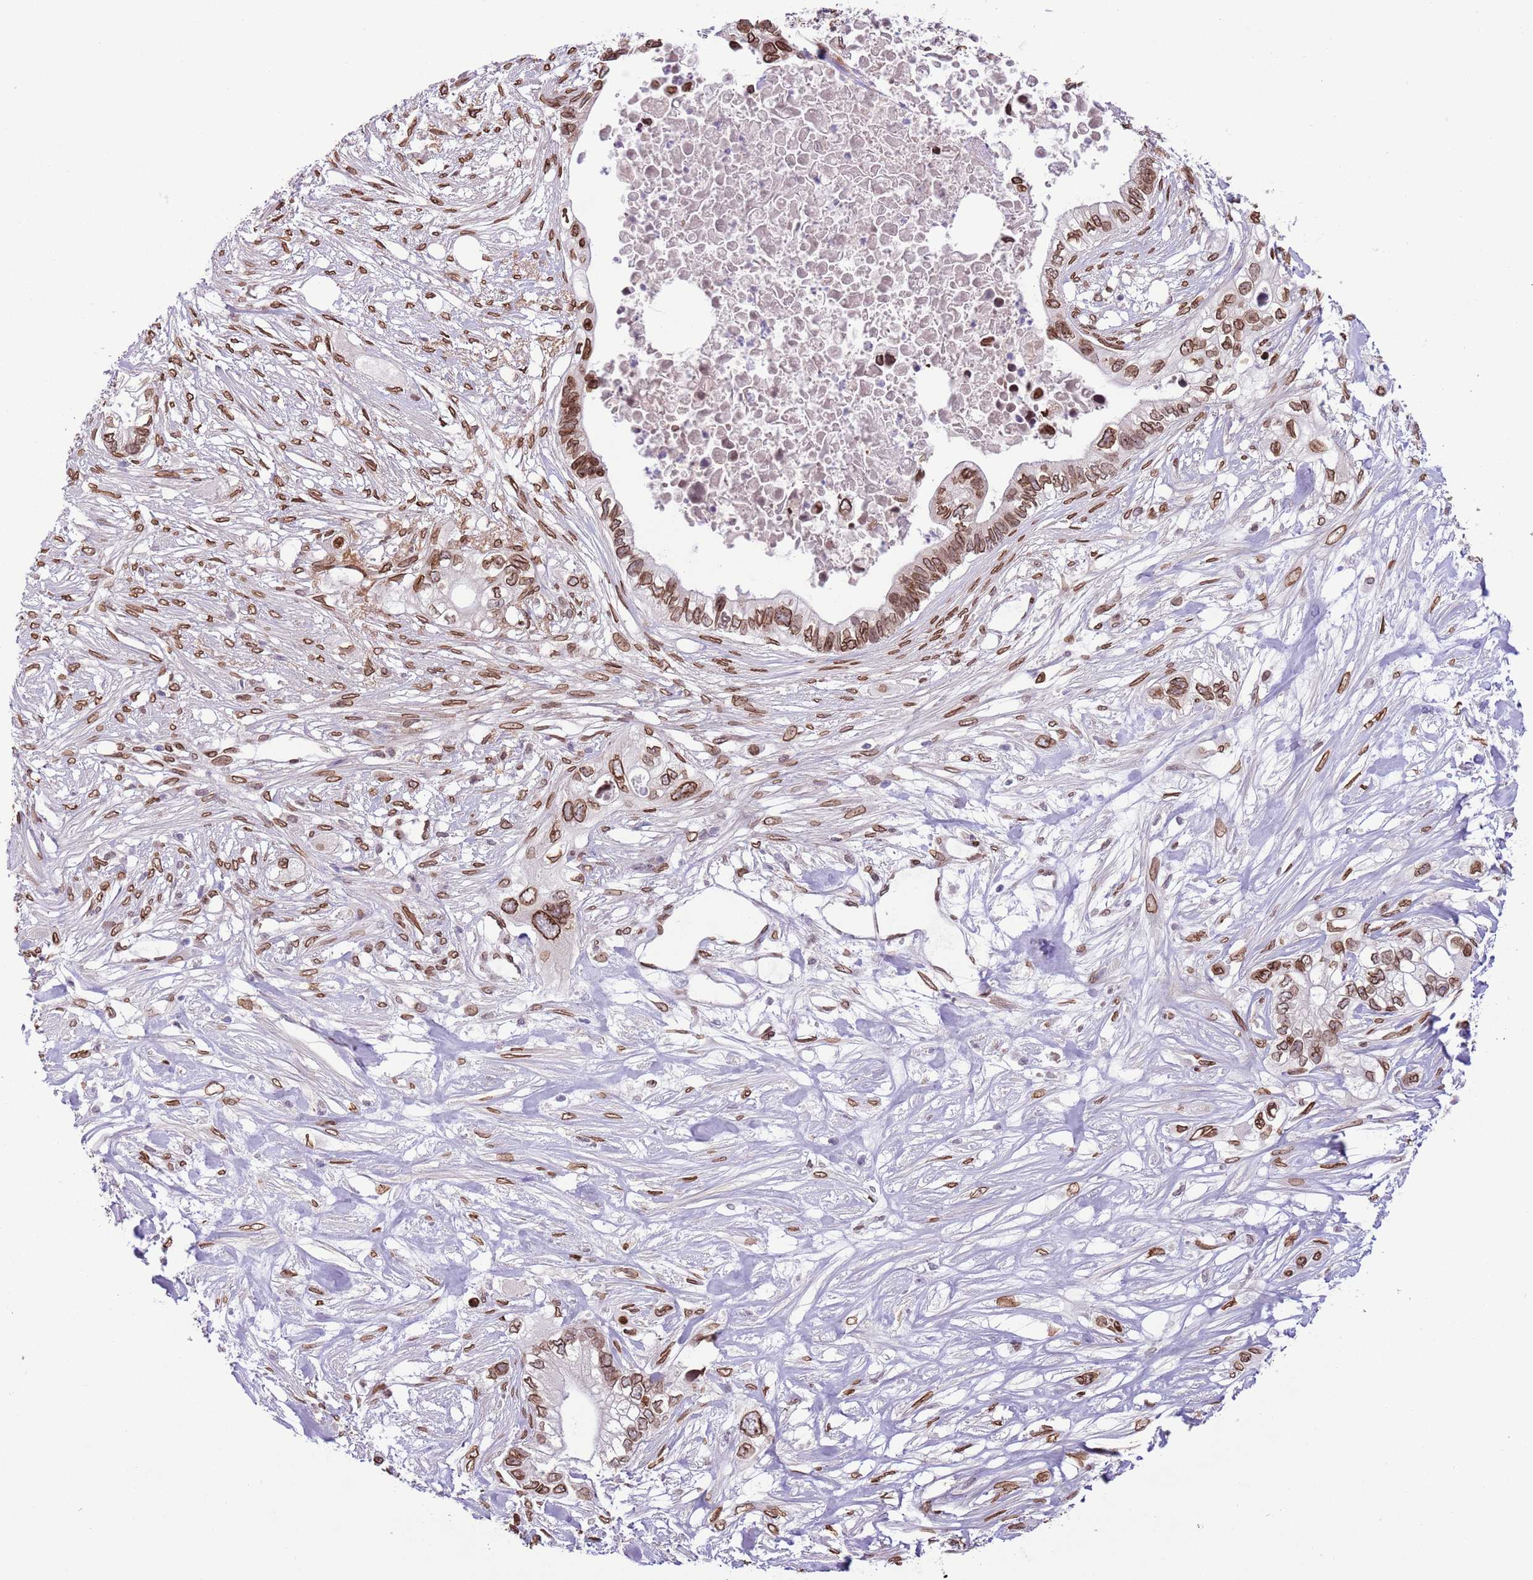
{"staining": {"intensity": "moderate", "quantity": ">75%", "location": "cytoplasmic/membranous,nuclear"}, "tissue": "pancreatic cancer", "cell_type": "Tumor cells", "image_type": "cancer", "snomed": [{"axis": "morphology", "description": "Adenocarcinoma, NOS"}, {"axis": "topography", "description": "Pancreas"}], "caption": "Pancreatic cancer (adenocarcinoma) stained with DAB (3,3'-diaminobenzidine) immunohistochemistry (IHC) exhibits medium levels of moderate cytoplasmic/membranous and nuclear expression in about >75% of tumor cells.", "gene": "ZGLP1", "patient": {"sex": "female", "age": 63}}